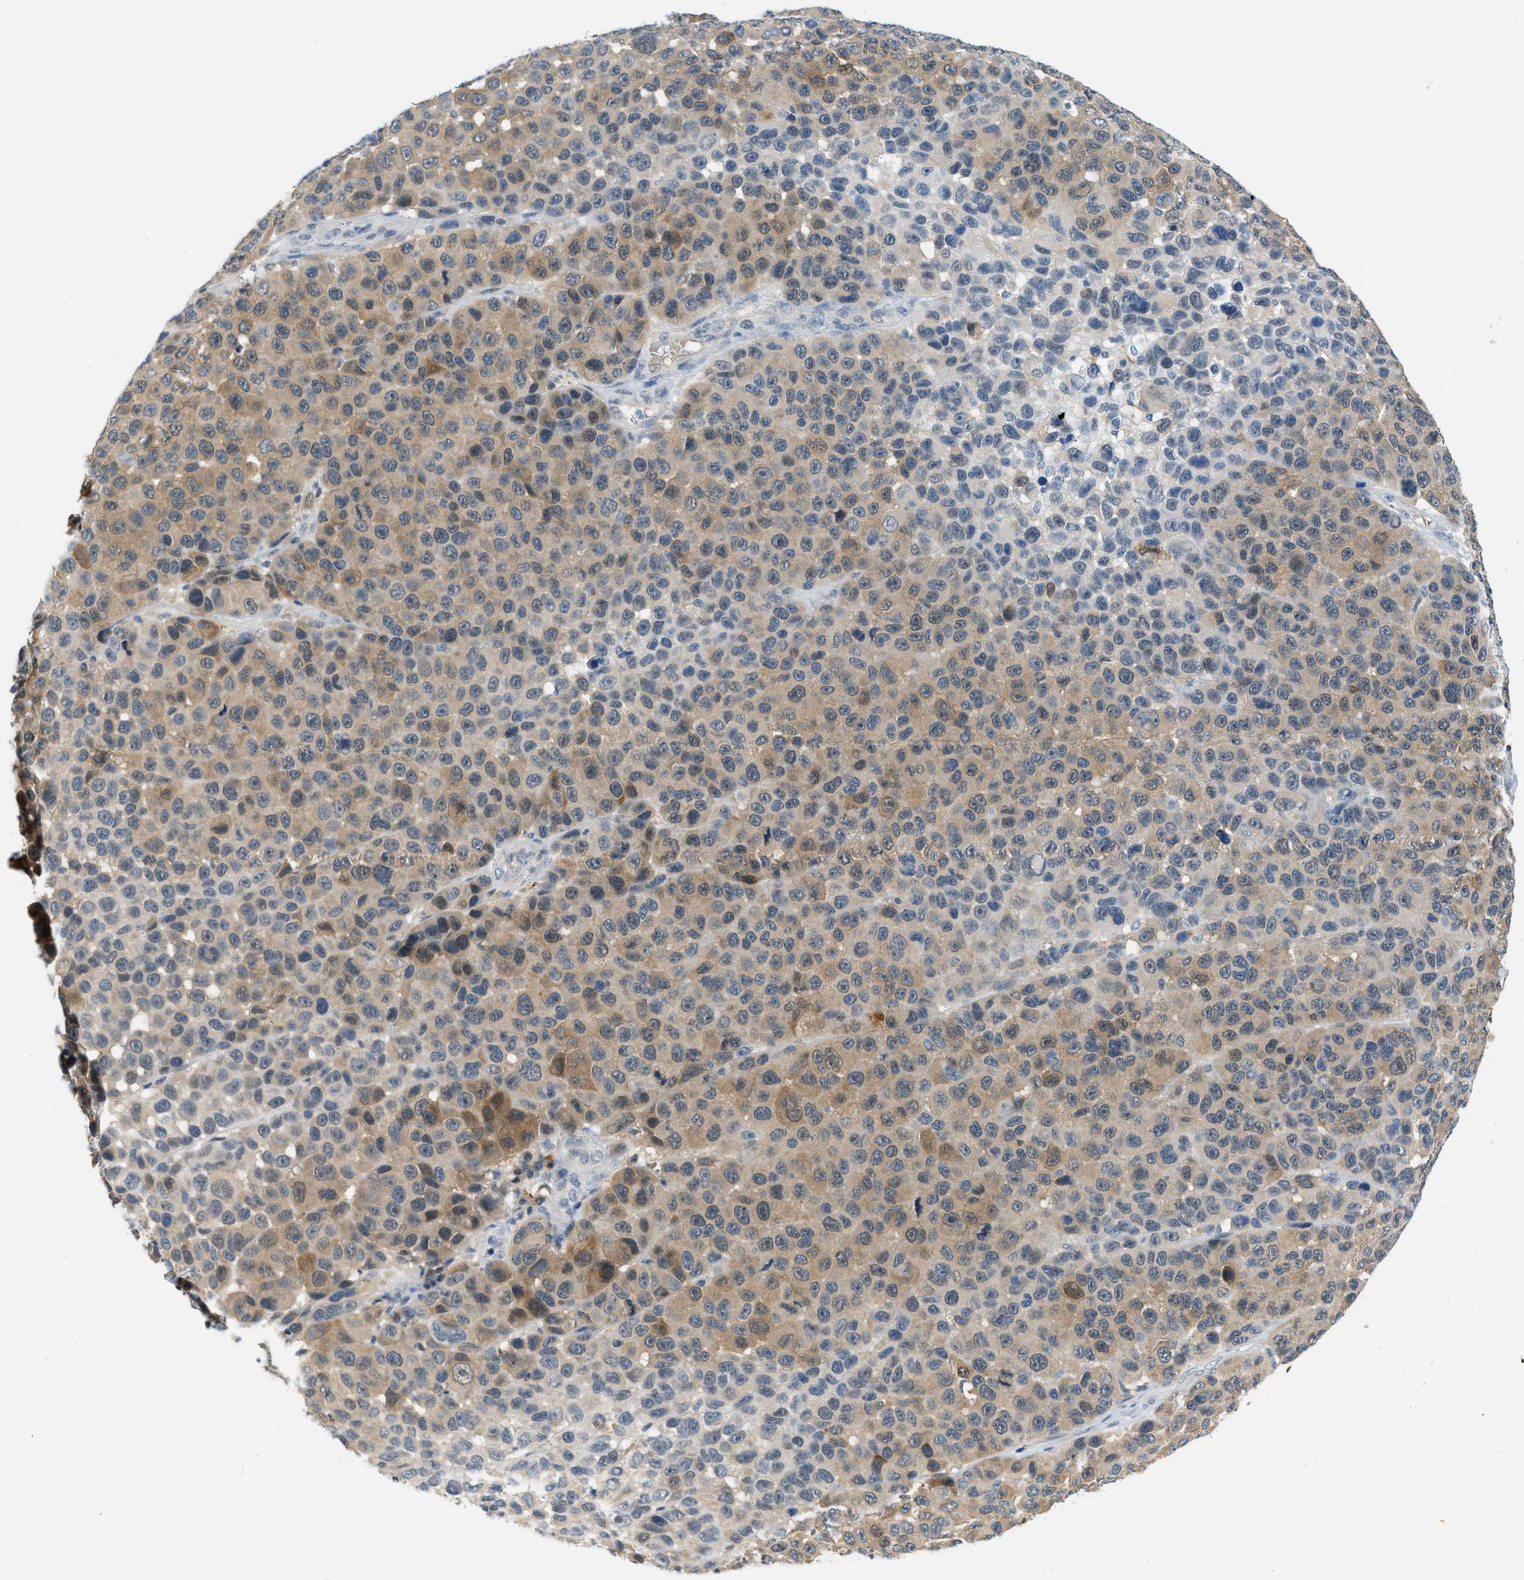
{"staining": {"intensity": "moderate", "quantity": ">75%", "location": "cytoplasmic/membranous"}, "tissue": "melanoma", "cell_type": "Tumor cells", "image_type": "cancer", "snomed": [{"axis": "morphology", "description": "Malignant melanoma, NOS"}, {"axis": "topography", "description": "Skin"}], "caption": "Malignant melanoma stained with DAB (3,3'-diaminobenzidine) IHC reveals medium levels of moderate cytoplasmic/membranous staining in approximately >75% of tumor cells.", "gene": "PSAT1", "patient": {"sex": "male", "age": 53}}